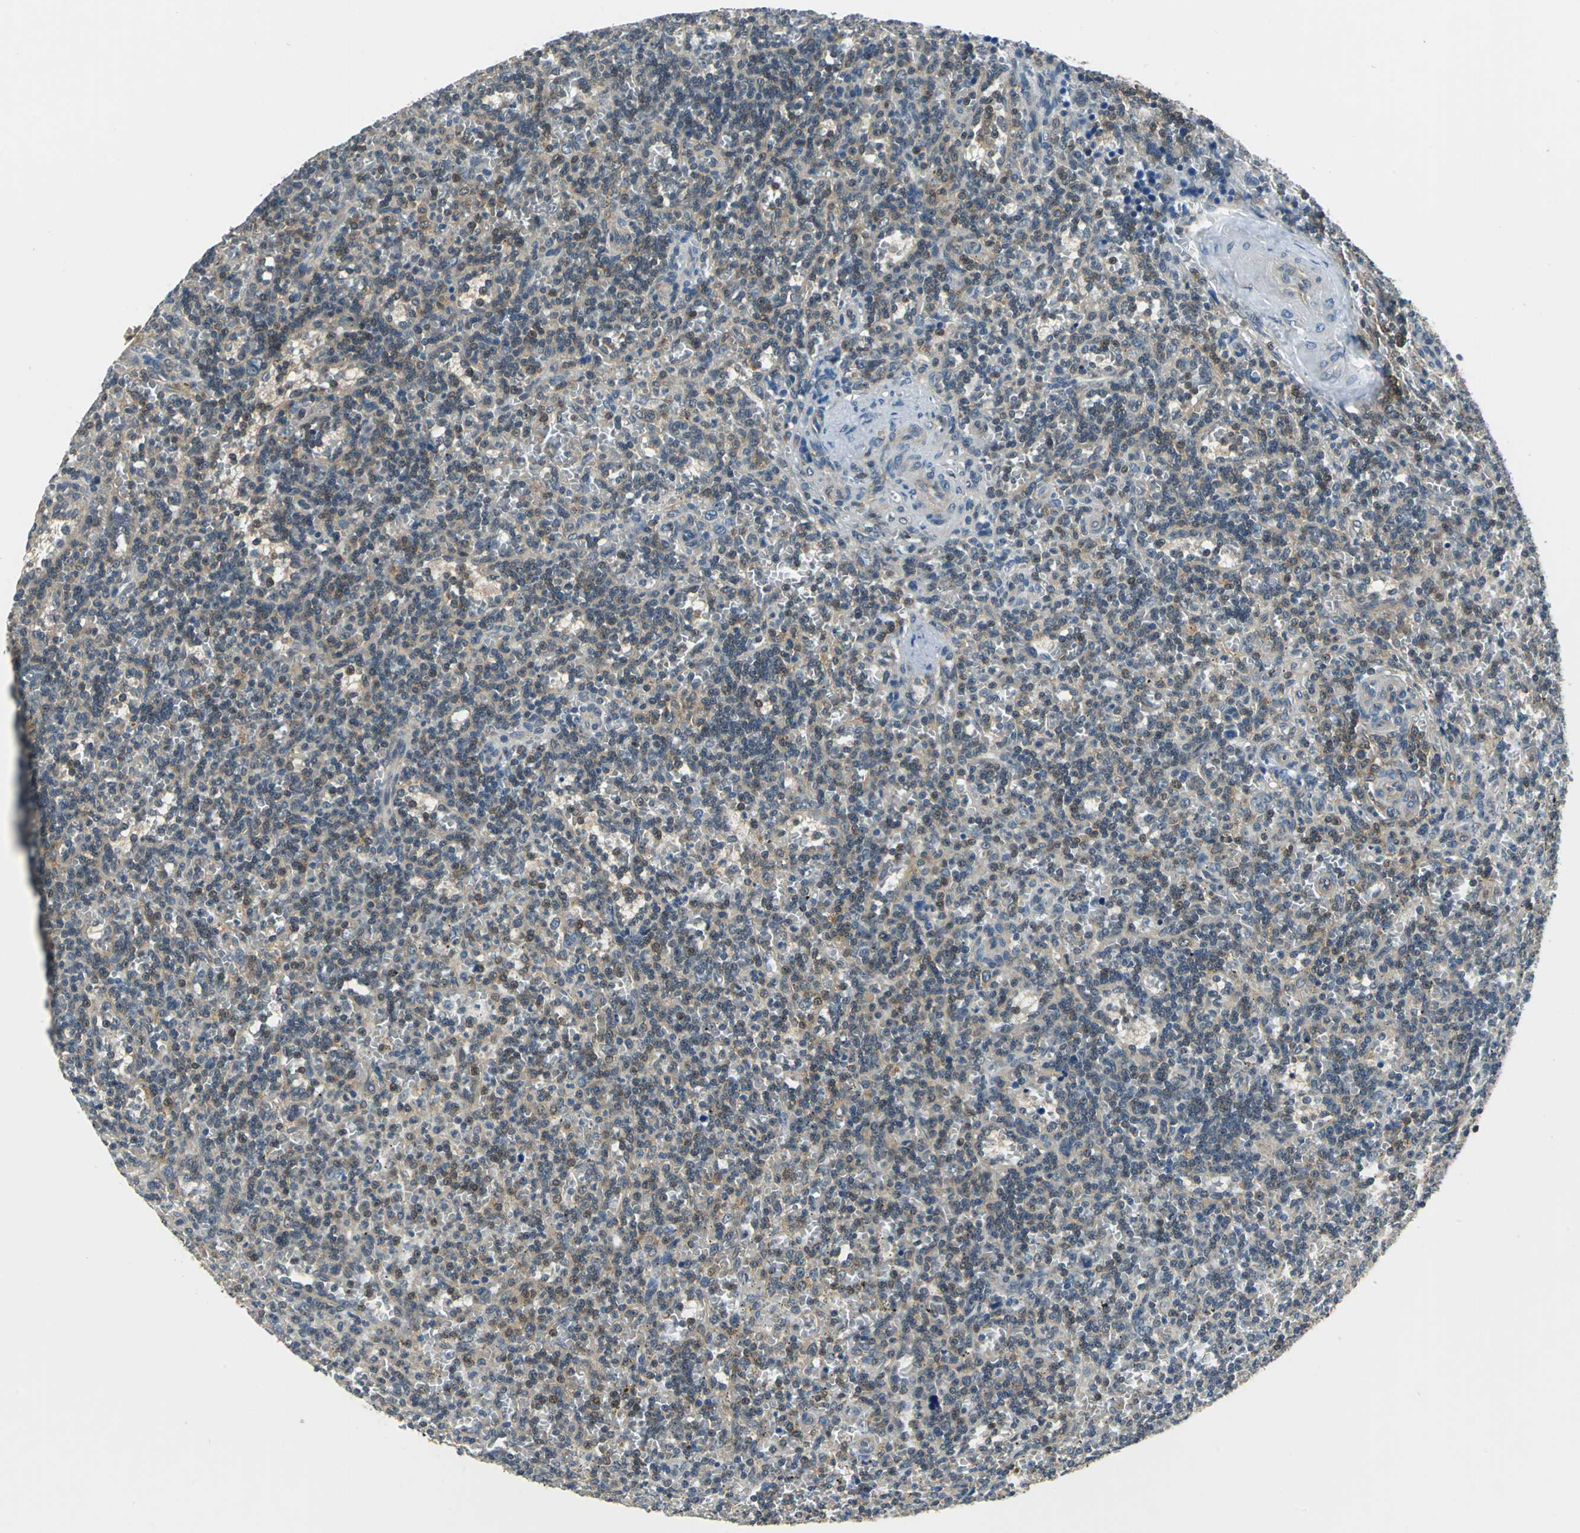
{"staining": {"intensity": "moderate", "quantity": "25%-75%", "location": "cytoplasmic/membranous,nuclear"}, "tissue": "lymphoma", "cell_type": "Tumor cells", "image_type": "cancer", "snomed": [{"axis": "morphology", "description": "Malignant lymphoma, non-Hodgkin's type, Low grade"}, {"axis": "topography", "description": "Spleen"}], "caption": "Tumor cells display medium levels of moderate cytoplasmic/membranous and nuclear positivity in about 25%-75% of cells in human lymphoma. The protein is shown in brown color, while the nuclei are stained blue.", "gene": "ARPC3", "patient": {"sex": "male", "age": 73}}